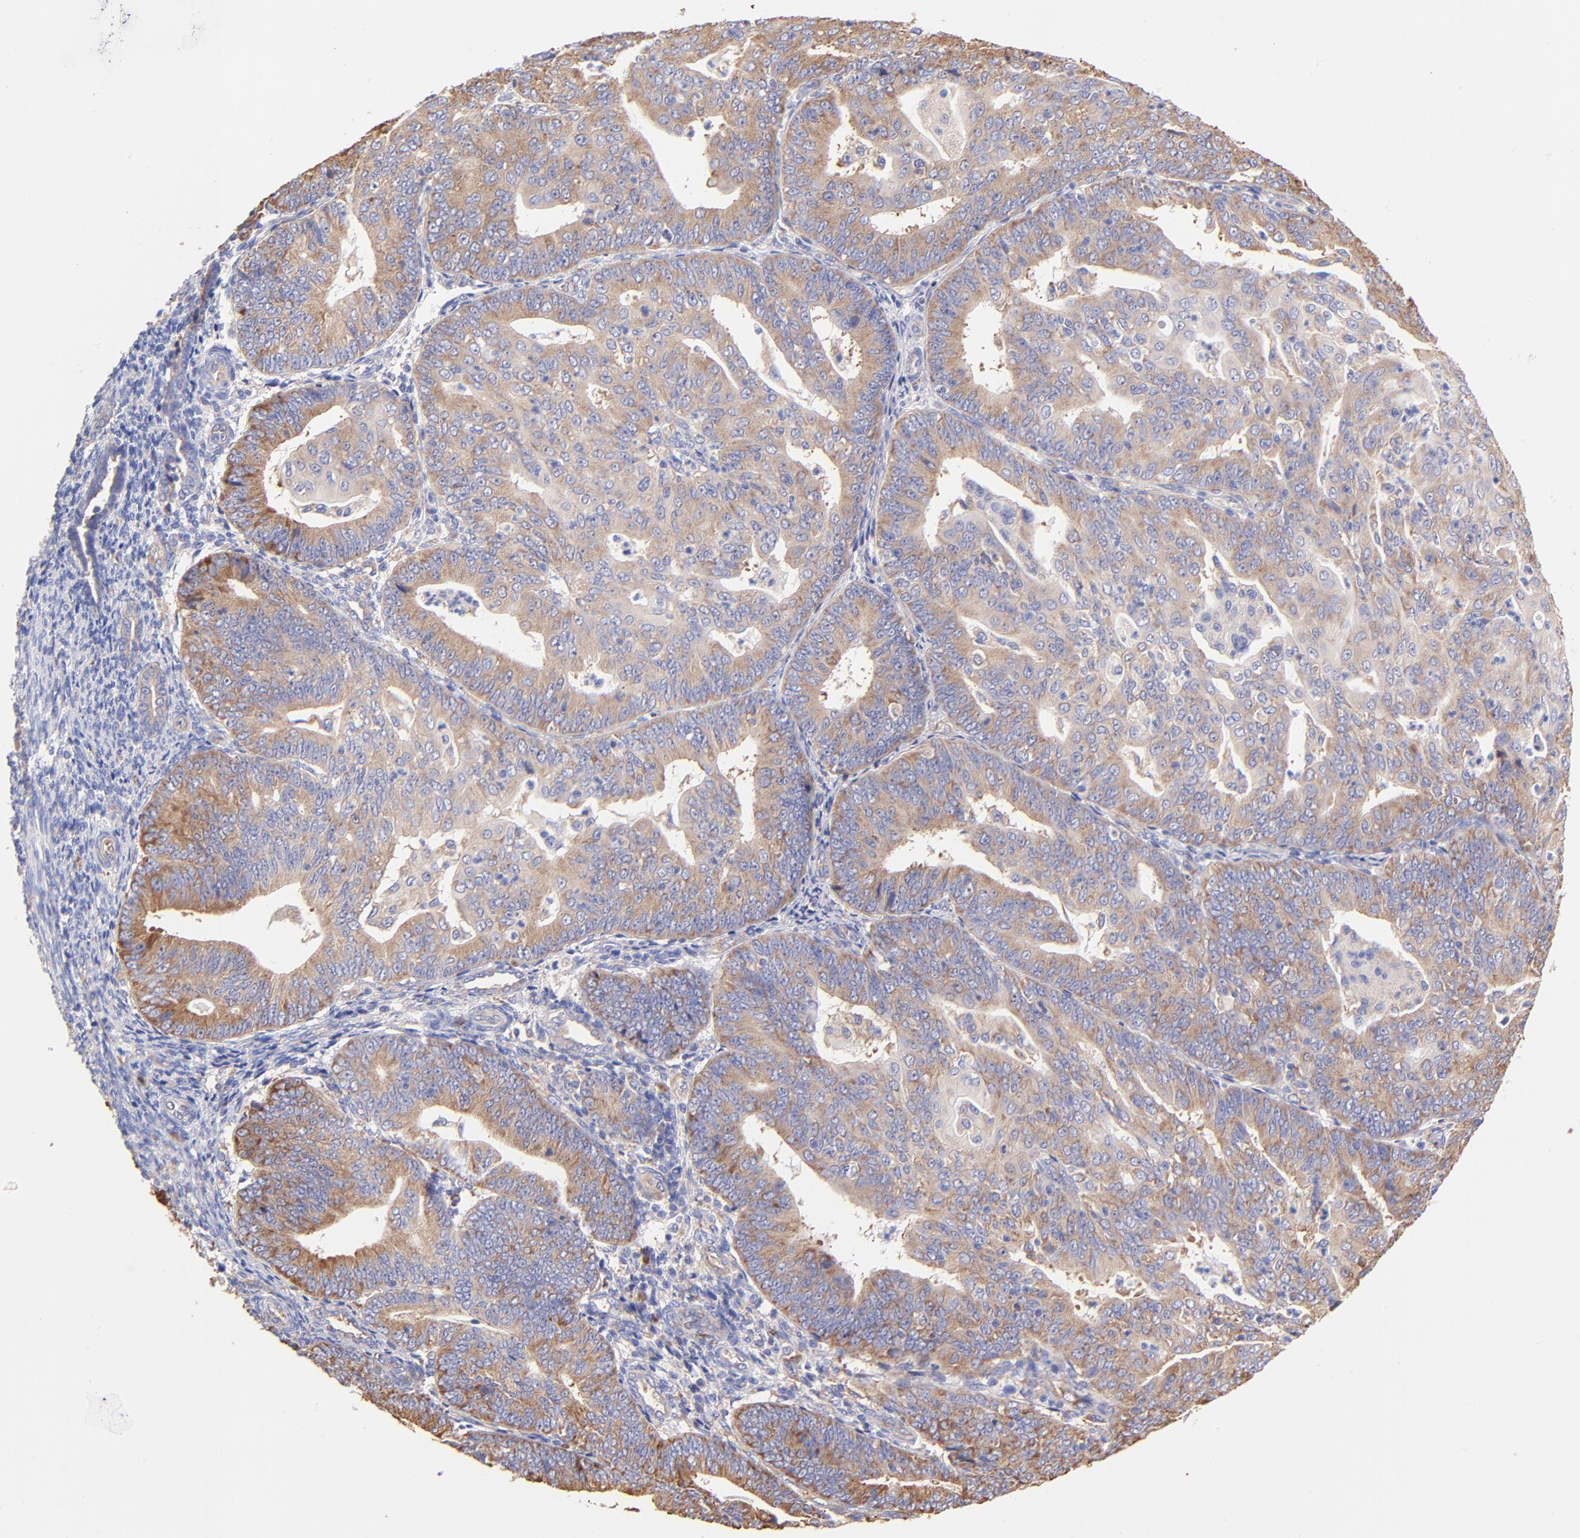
{"staining": {"intensity": "moderate", "quantity": ">75%", "location": "cytoplasmic/membranous"}, "tissue": "endometrial cancer", "cell_type": "Tumor cells", "image_type": "cancer", "snomed": [{"axis": "morphology", "description": "Adenocarcinoma, NOS"}, {"axis": "topography", "description": "Endometrium"}], "caption": "Immunohistochemical staining of human endometrial cancer exhibits moderate cytoplasmic/membranous protein staining in approximately >75% of tumor cells.", "gene": "RPL30", "patient": {"sex": "female", "age": 56}}